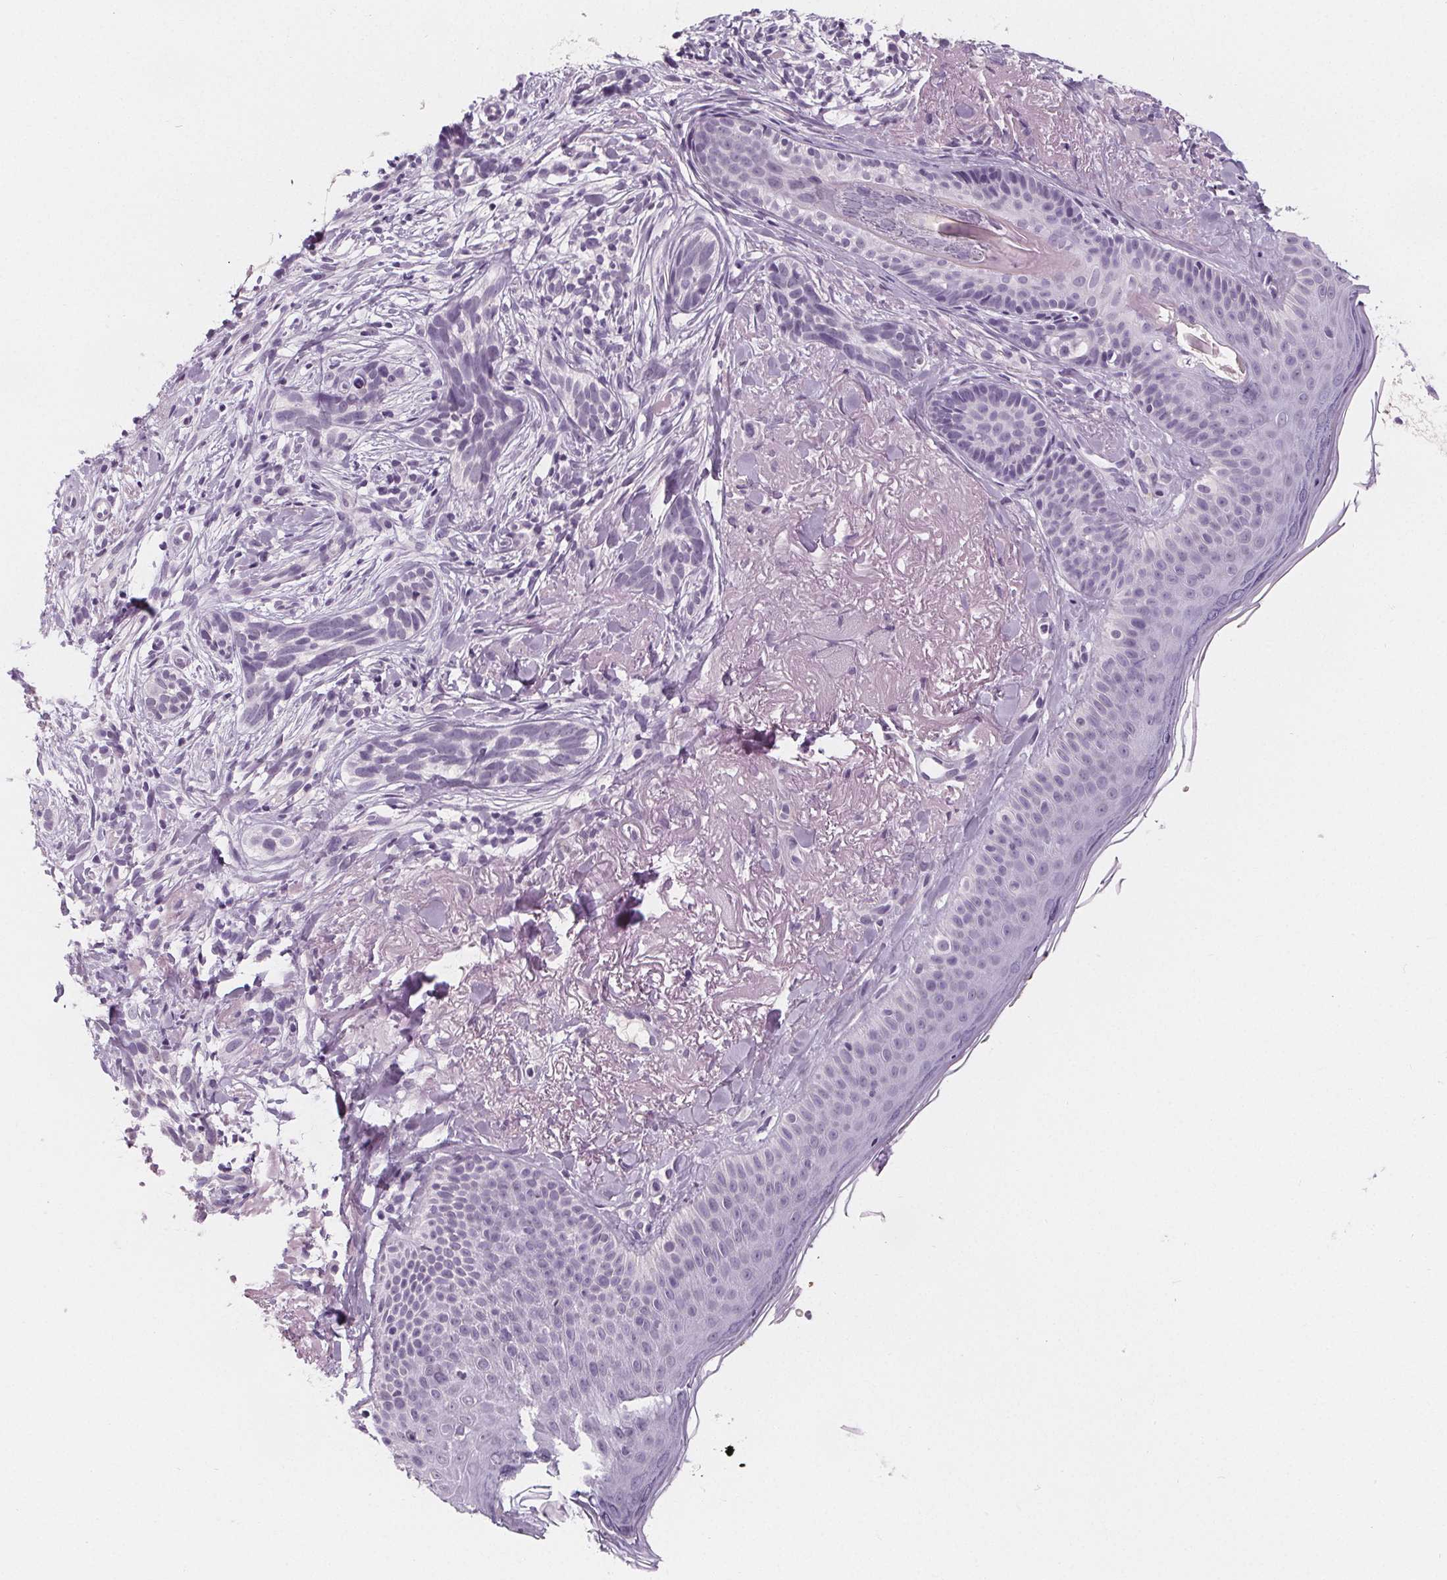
{"staining": {"intensity": "negative", "quantity": "none", "location": "none"}, "tissue": "skin cancer", "cell_type": "Tumor cells", "image_type": "cancer", "snomed": [{"axis": "morphology", "description": "Basal cell carcinoma"}, {"axis": "morphology", "description": "BCC, high aggressive"}, {"axis": "topography", "description": "Skin"}], "caption": "A micrograph of human skin bcc,  high aggressive is negative for staining in tumor cells.", "gene": "DBX2", "patient": {"sex": "female", "age": 86}}